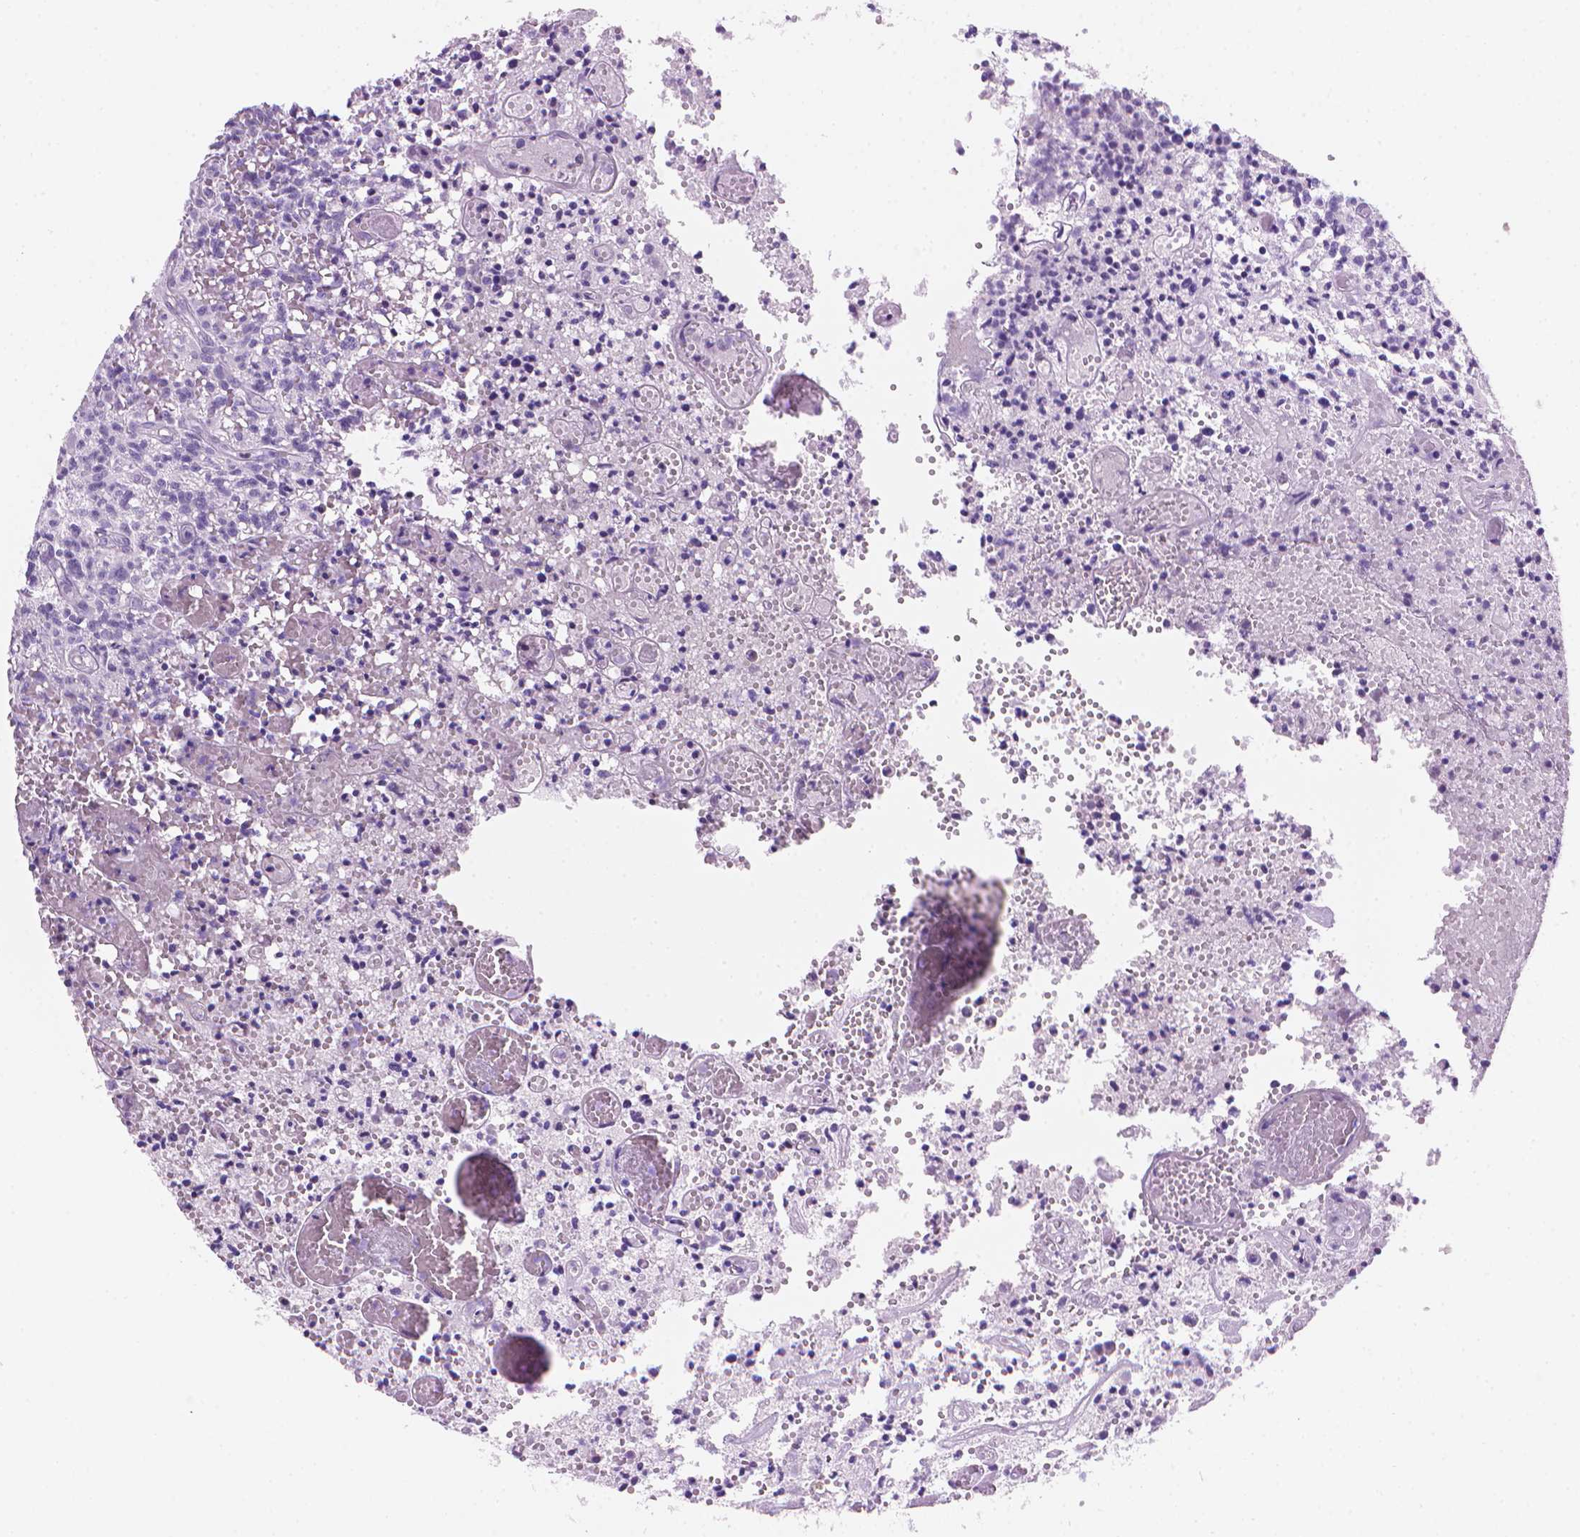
{"staining": {"intensity": "negative", "quantity": "none", "location": "none"}, "tissue": "glioma", "cell_type": "Tumor cells", "image_type": "cancer", "snomed": [{"axis": "morphology", "description": "Glioma, malignant, Low grade"}, {"axis": "topography", "description": "Brain"}], "caption": "Immunohistochemistry histopathology image of glioma stained for a protein (brown), which reveals no positivity in tumor cells.", "gene": "TTC29", "patient": {"sex": "male", "age": 64}}